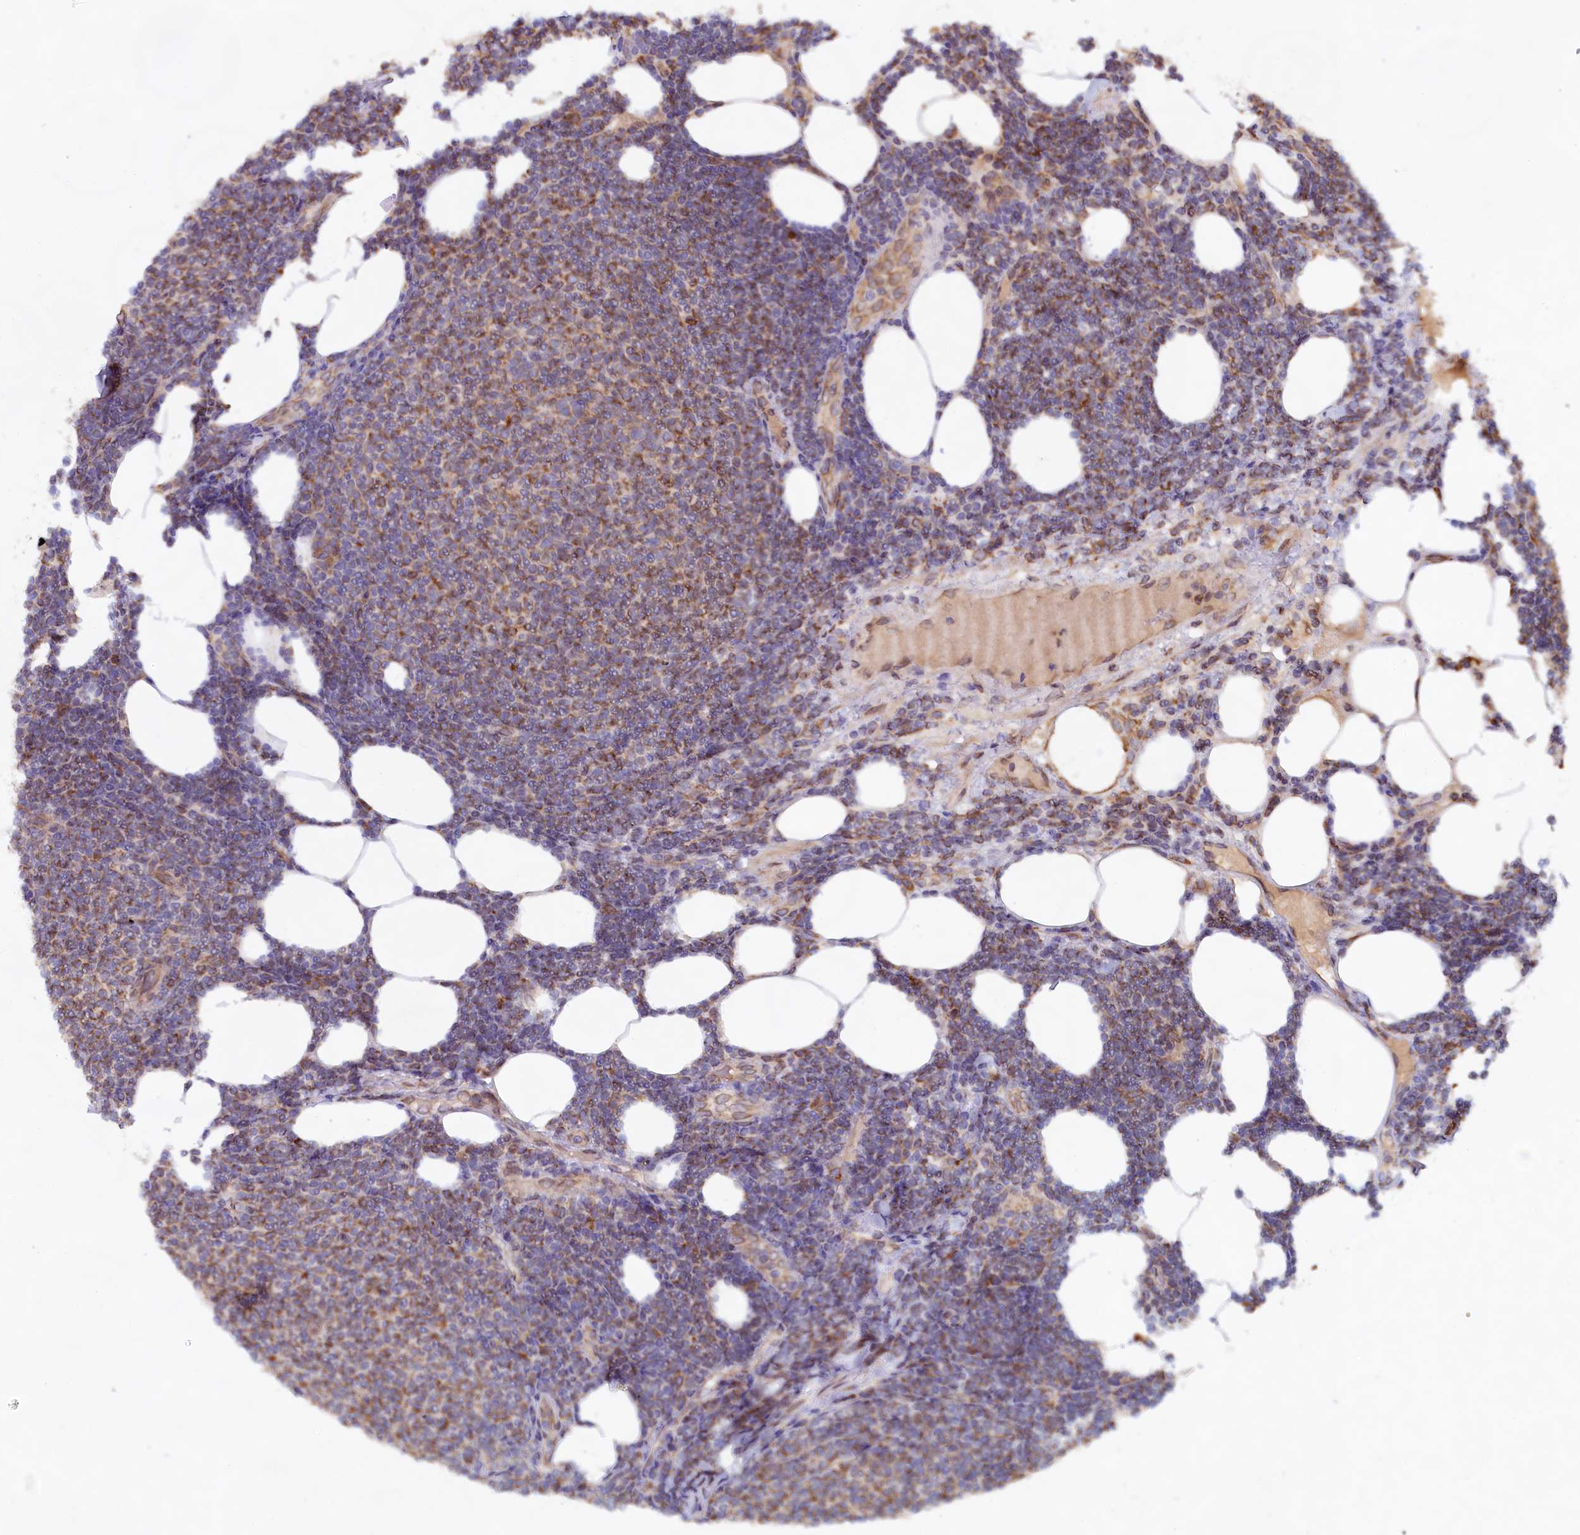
{"staining": {"intensity": "moderate", "quantity": "25%-75%", "location": "cytoplasmic/membranous"}, "tissue": "lymphoma", "cell_type": "Tumor cells", "image_type": "cancer", "snomed": [{"axis": "morphology", "description": "Malignant lymphoma, non-Hodgkin's type, Low grade"}, {"axis": "topography", "description": "Lymph node"}], "caption": "This image exhibits immunohistochemistry staining of human lymphoma, with medium moderate cytoplasmic/membranous staining in approximately 25%-75% of tumor cells.", "gene": "TBC1D19", "patient": {"sex": "male", "age": 66}}